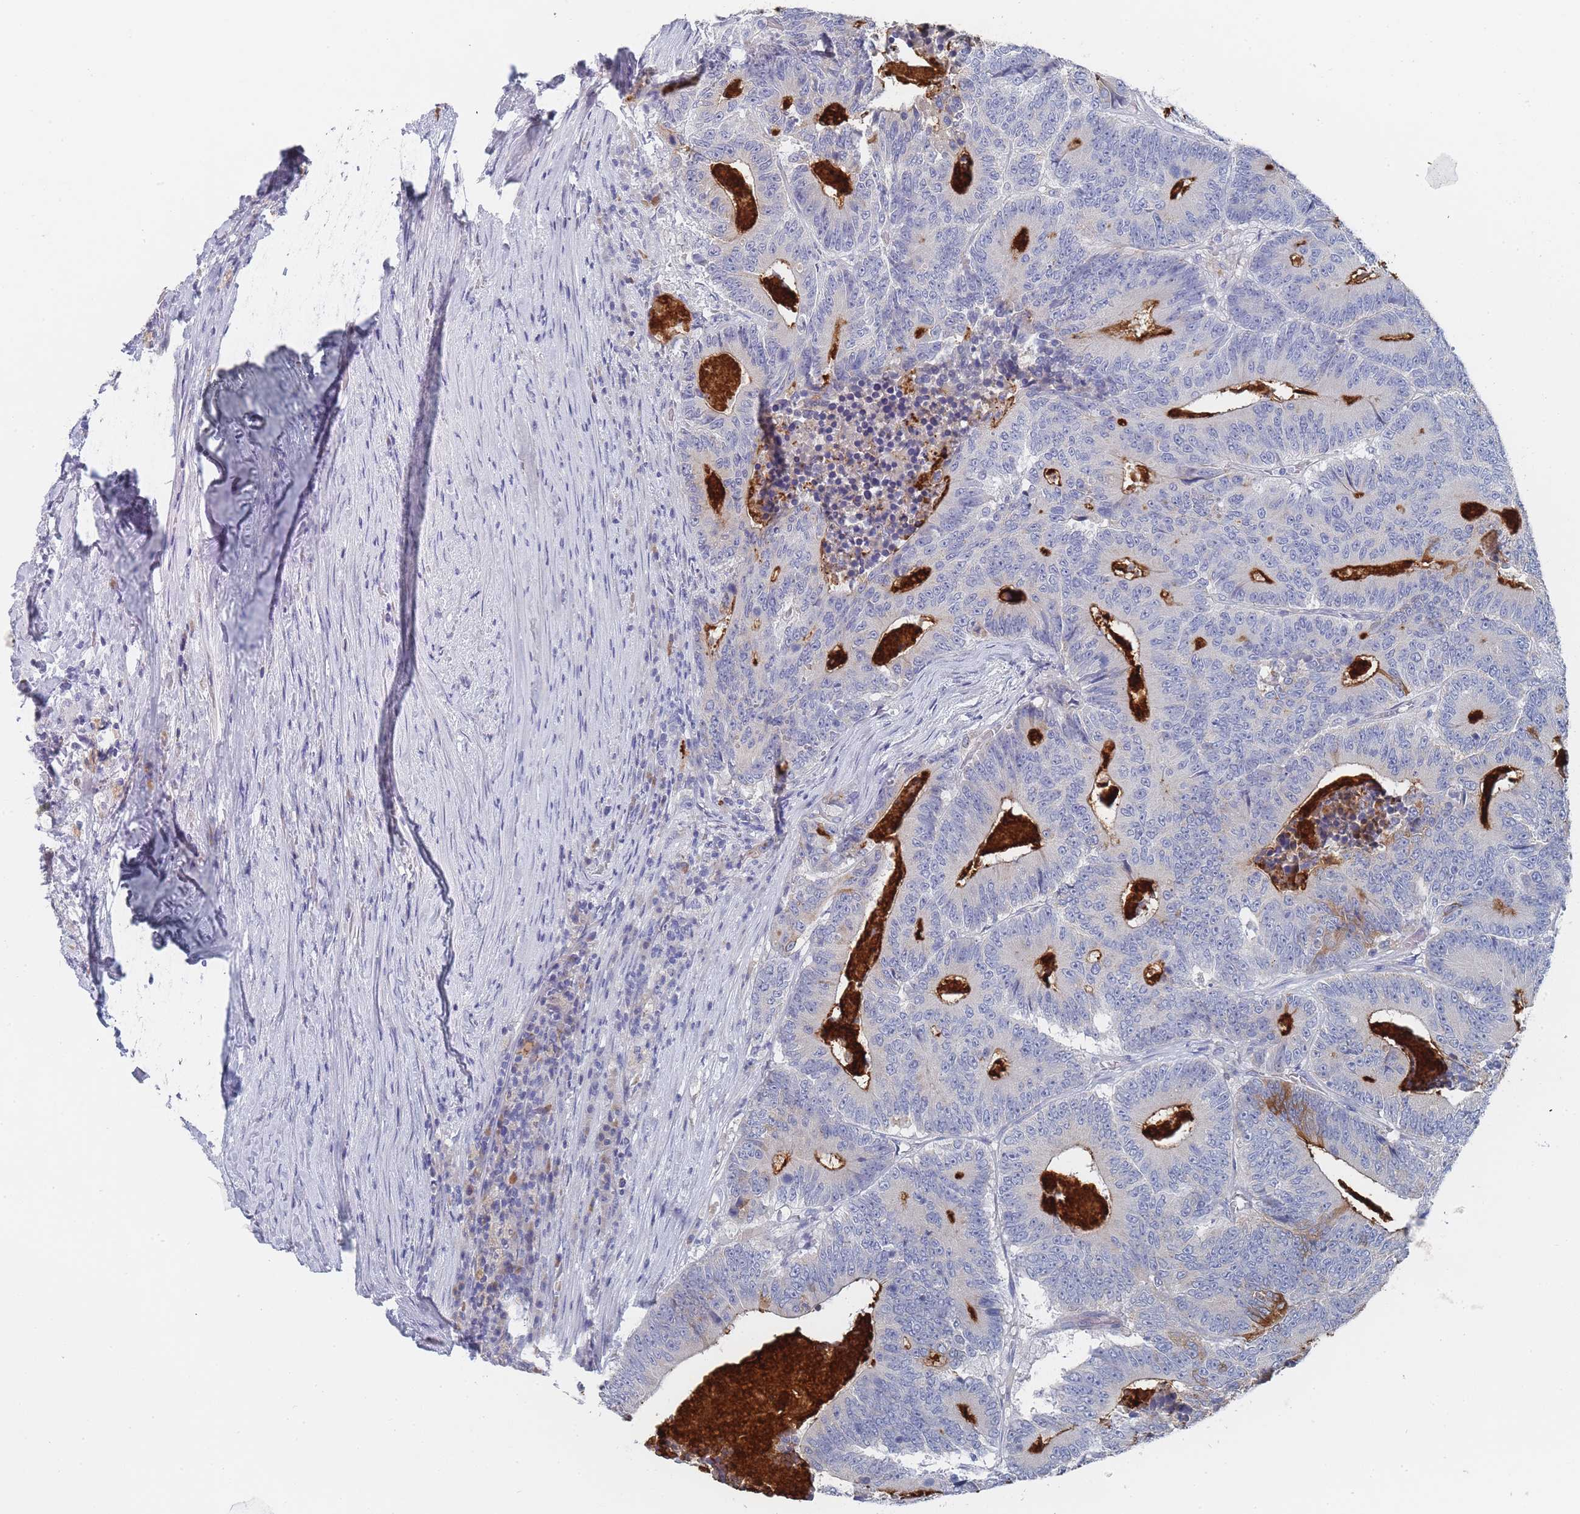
{"staining": {"intensity": "negative", "quantity": "none", "location": "none"}, "tissue": "colorectal cancer", "cell_type": "Tumor cells", "image_type": "cancer", "snomed": [{"axis": "morphology", "description": "Adenocarcinoma, NOS"}, {"axis": "topography", "description": "Colon"}], "caption": "IHC photomicrograph of human colorectal cancer stained for a protein (brown), which demonstrates no expression in tumor cells.", "gene": "ACAD11", "patient": {"sex": "male", "age": 83}}